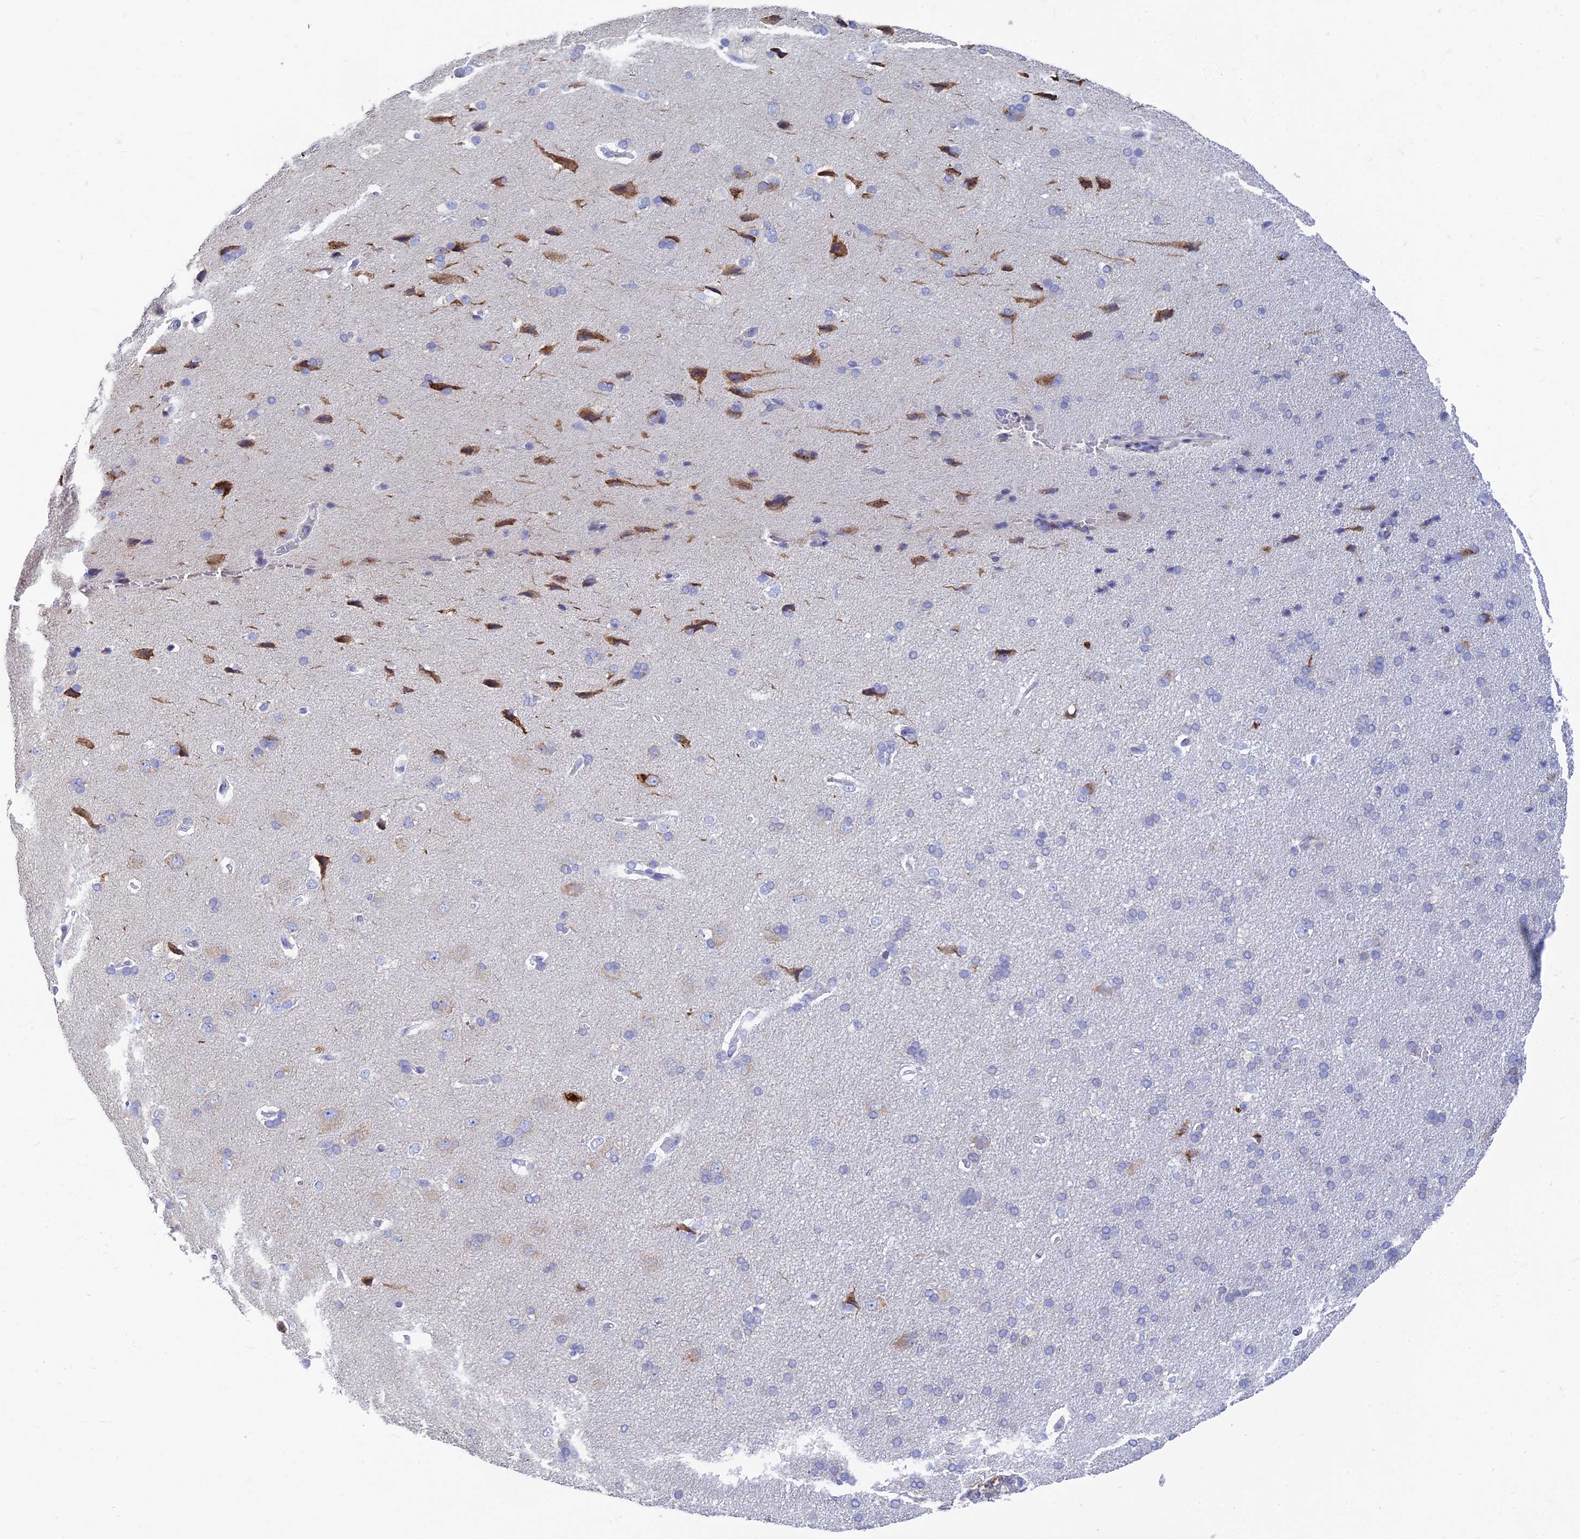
{"staining": {"intensity": "negative", "quantity": "none", "location": "none"}, "tissue": "cerebral cortex", "cell_type": "Endothelial cells", "image_type": "normal", "snomed": [{"axis": "morphology", "description": "Normal tissue, NOS"}, {"axis": "topography", "description": "Cerebral cortex"}], "caption": "Histopathology image shows no protein positivity in endothelial cells of benign cerebral cortex. The staining is performed using DAB brown chromogen with nuclei counter-stained in using hematoxylin.", "gene": "WDR35", "patient": {"sex": "male", "age": 62}}